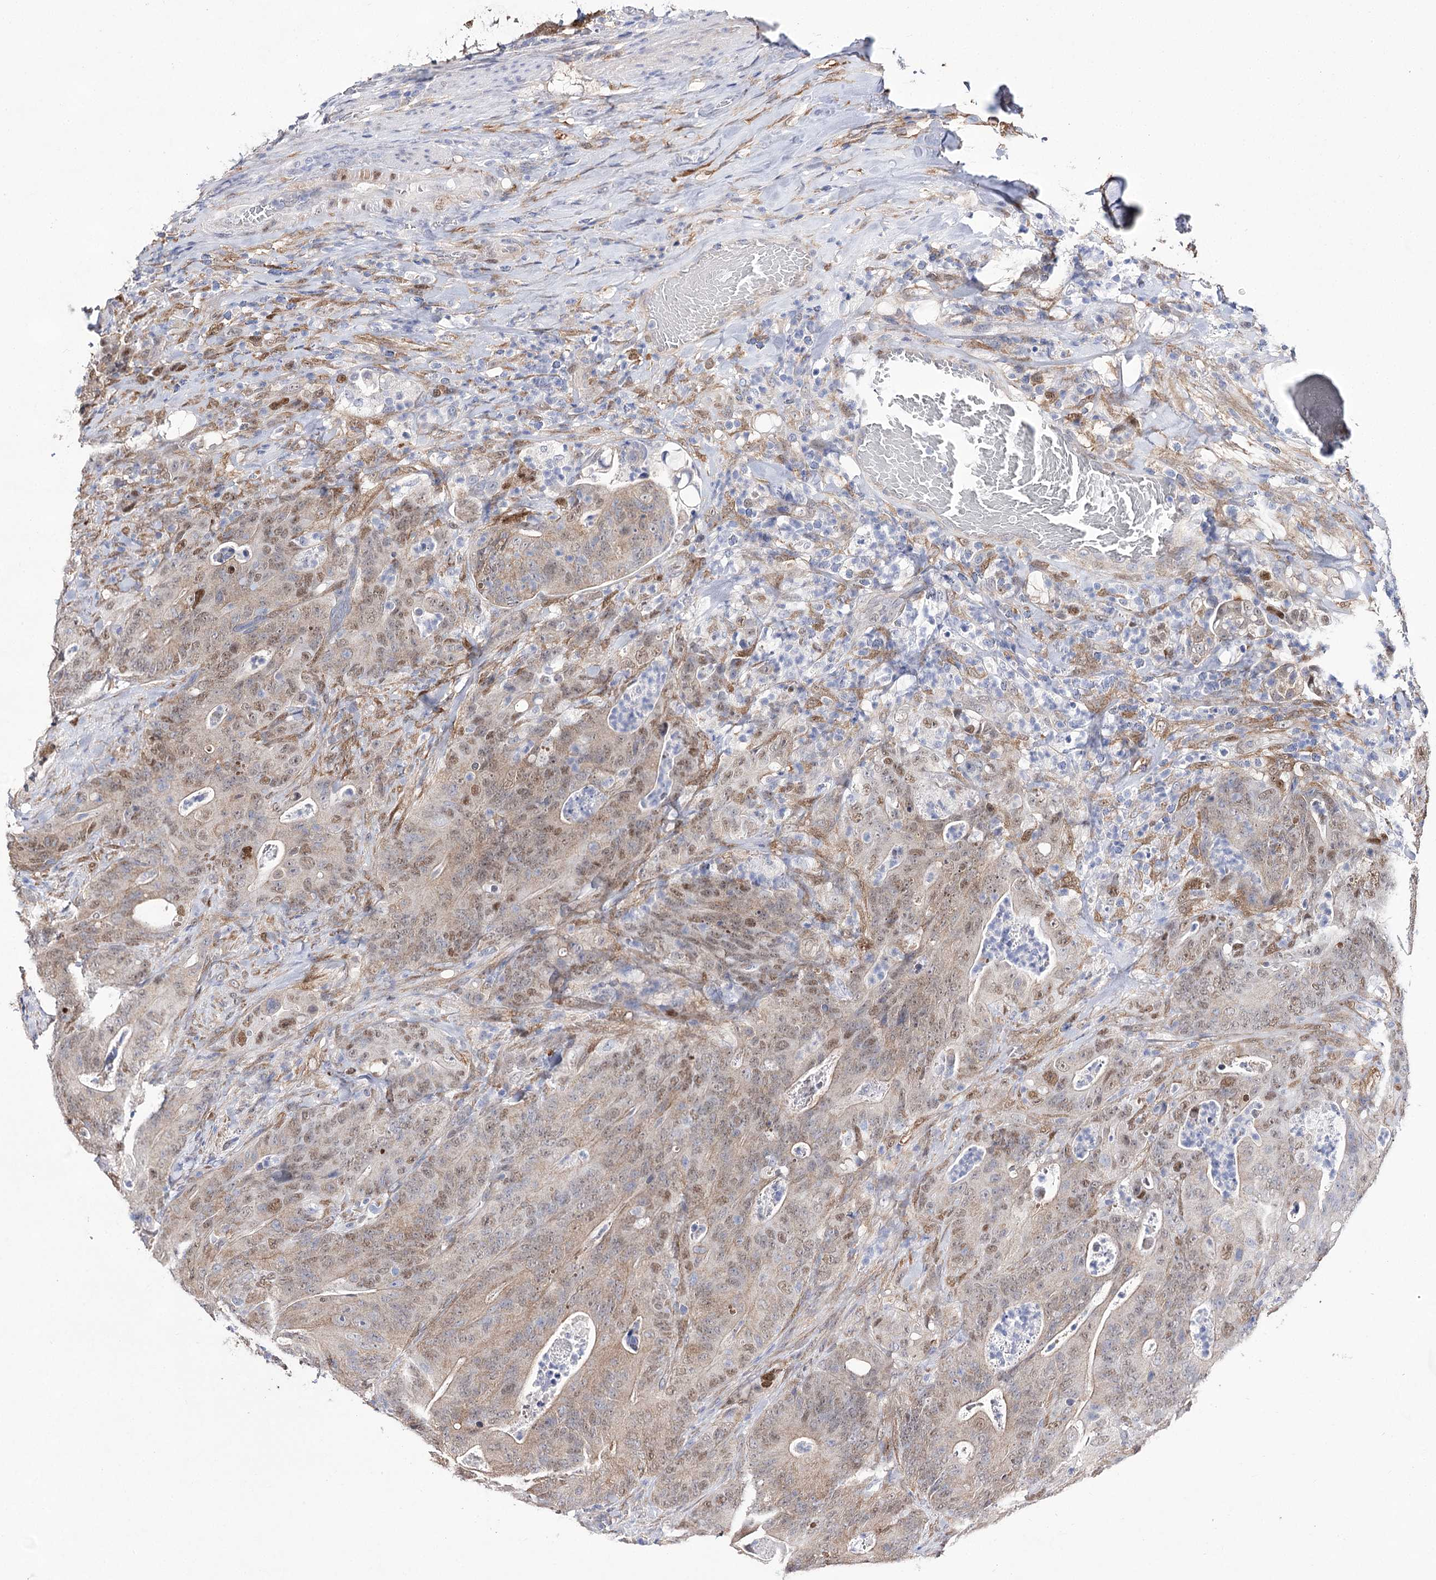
{"staining": {"intensity": "weak", "quantity": ">75%", "location": "cytoplasmic/membranous,nuclear"}, "tissue": "colorectal cancer", "cell_type": "Tumor cells", "image_type": "cancer", "snomed": [{"axis": "morphology", "description": "Normal tissue, NOS"}, {"axis": "topography", "description": "Colon"}], "caption": "Human colorectal cancer stained with a protein marker exhibits weak staining in tumor cells.", "gene": "UGDH", "patient": {"sex": "female", "age": 82}}